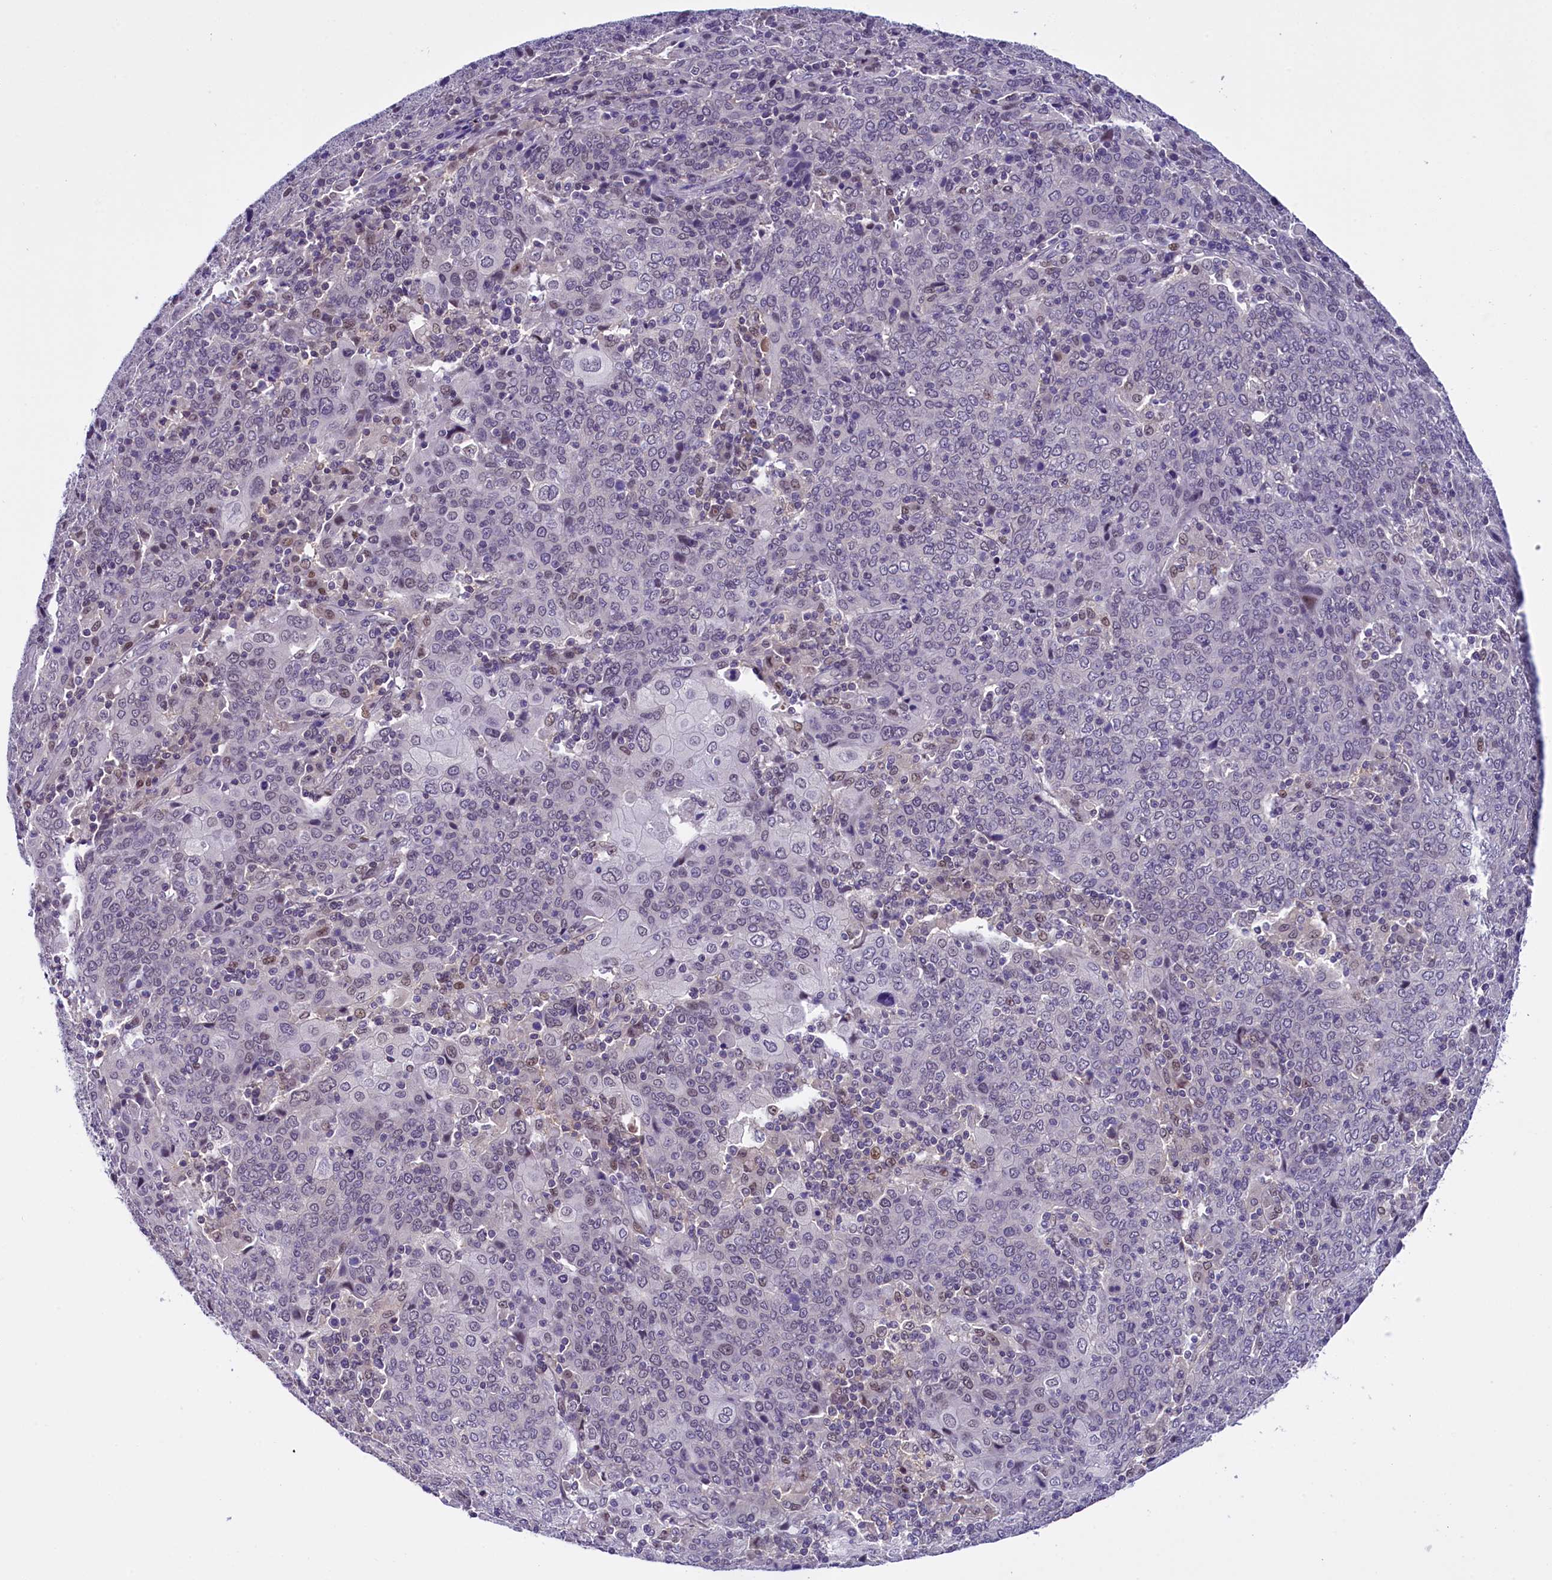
{"staining": {"intensity": "negative", "quantity": "none", "location": "none"}, "tissue": "cervical cancer", "cell_type": "Tumor cells", "image_type": "cancer", "snomed": [{"axis": "morphology", "description": "Squamous cell carcinoma, NOS"}, {"axis": "topography", "description": "Cervix"}], "caption": "An IHC photomicrograph of squamous cell carcinoma (cervical) is shown. There is no staining in tumor cells of squamous cell carcinoma (cervical).", "gene": "IQCN", "patient": {"sex": "female", "age": 67}}